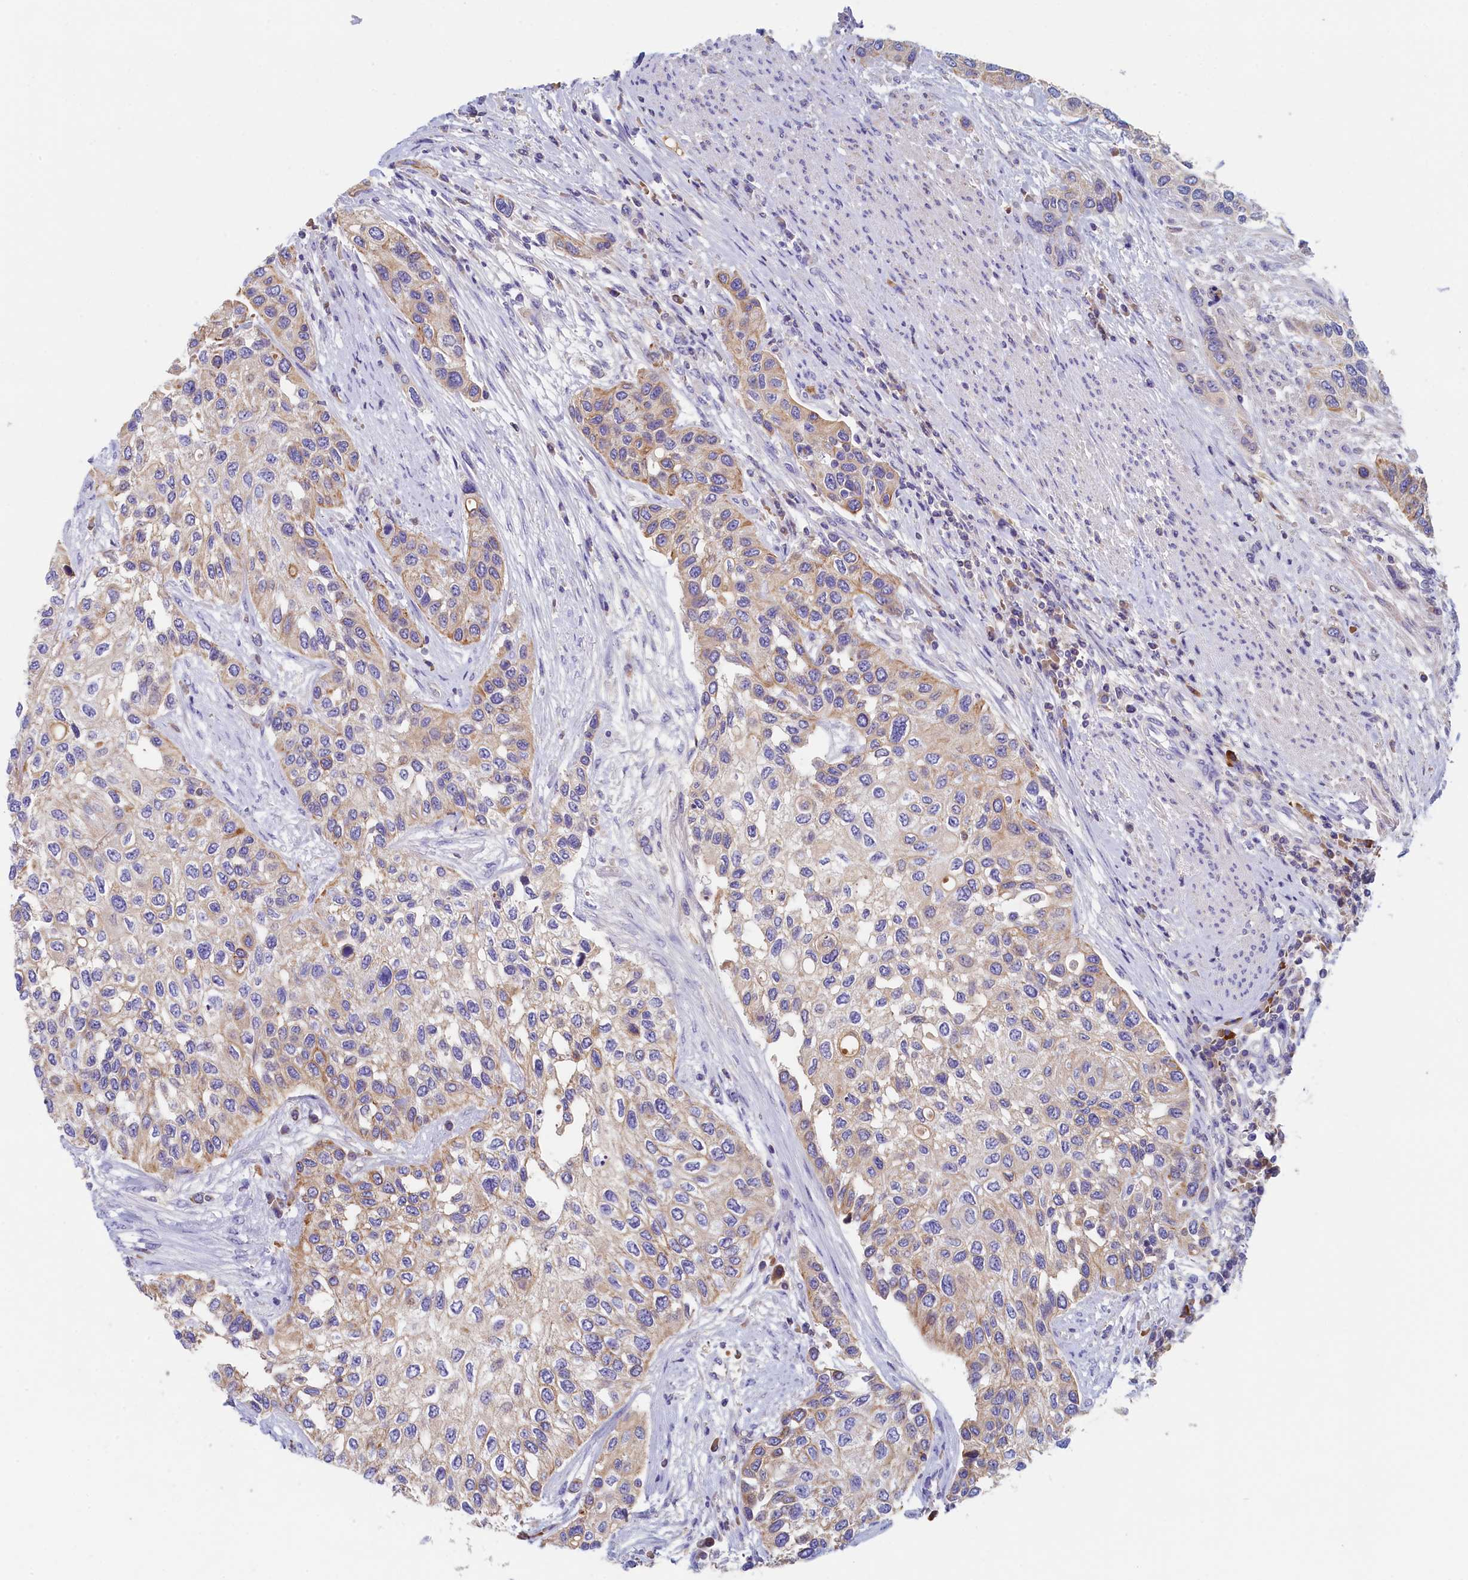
{"staining": {"intensity": "weak", "quantity": "25%-75%", "location": "cytoplasmic/membranous"}, "tissue": "urothelial cancer", "cell_type": "Tumor cells", "image_type": "cancer", "snomed": [{"axis": "morphology", "description": "Normal tissue, NOS"}, {"axis": "morphology", "description": "Urothelial carcinoma, High grade"}, {"axis": "topography", "description": "Vascular tissue"}, {"axis": "topography", "description": "Urinary bladder"}], "caption": "Immunohistochemical staining of urothelial cancer demonstrates weak cytoplasmic/membranous protein staining in about 25%-75% of tumor cells. (brown staining indicates protein expression, while blue staining denotes nuclei).", "gene": "GUCA1C", "patient": {"sex": "female", "age": 56}}